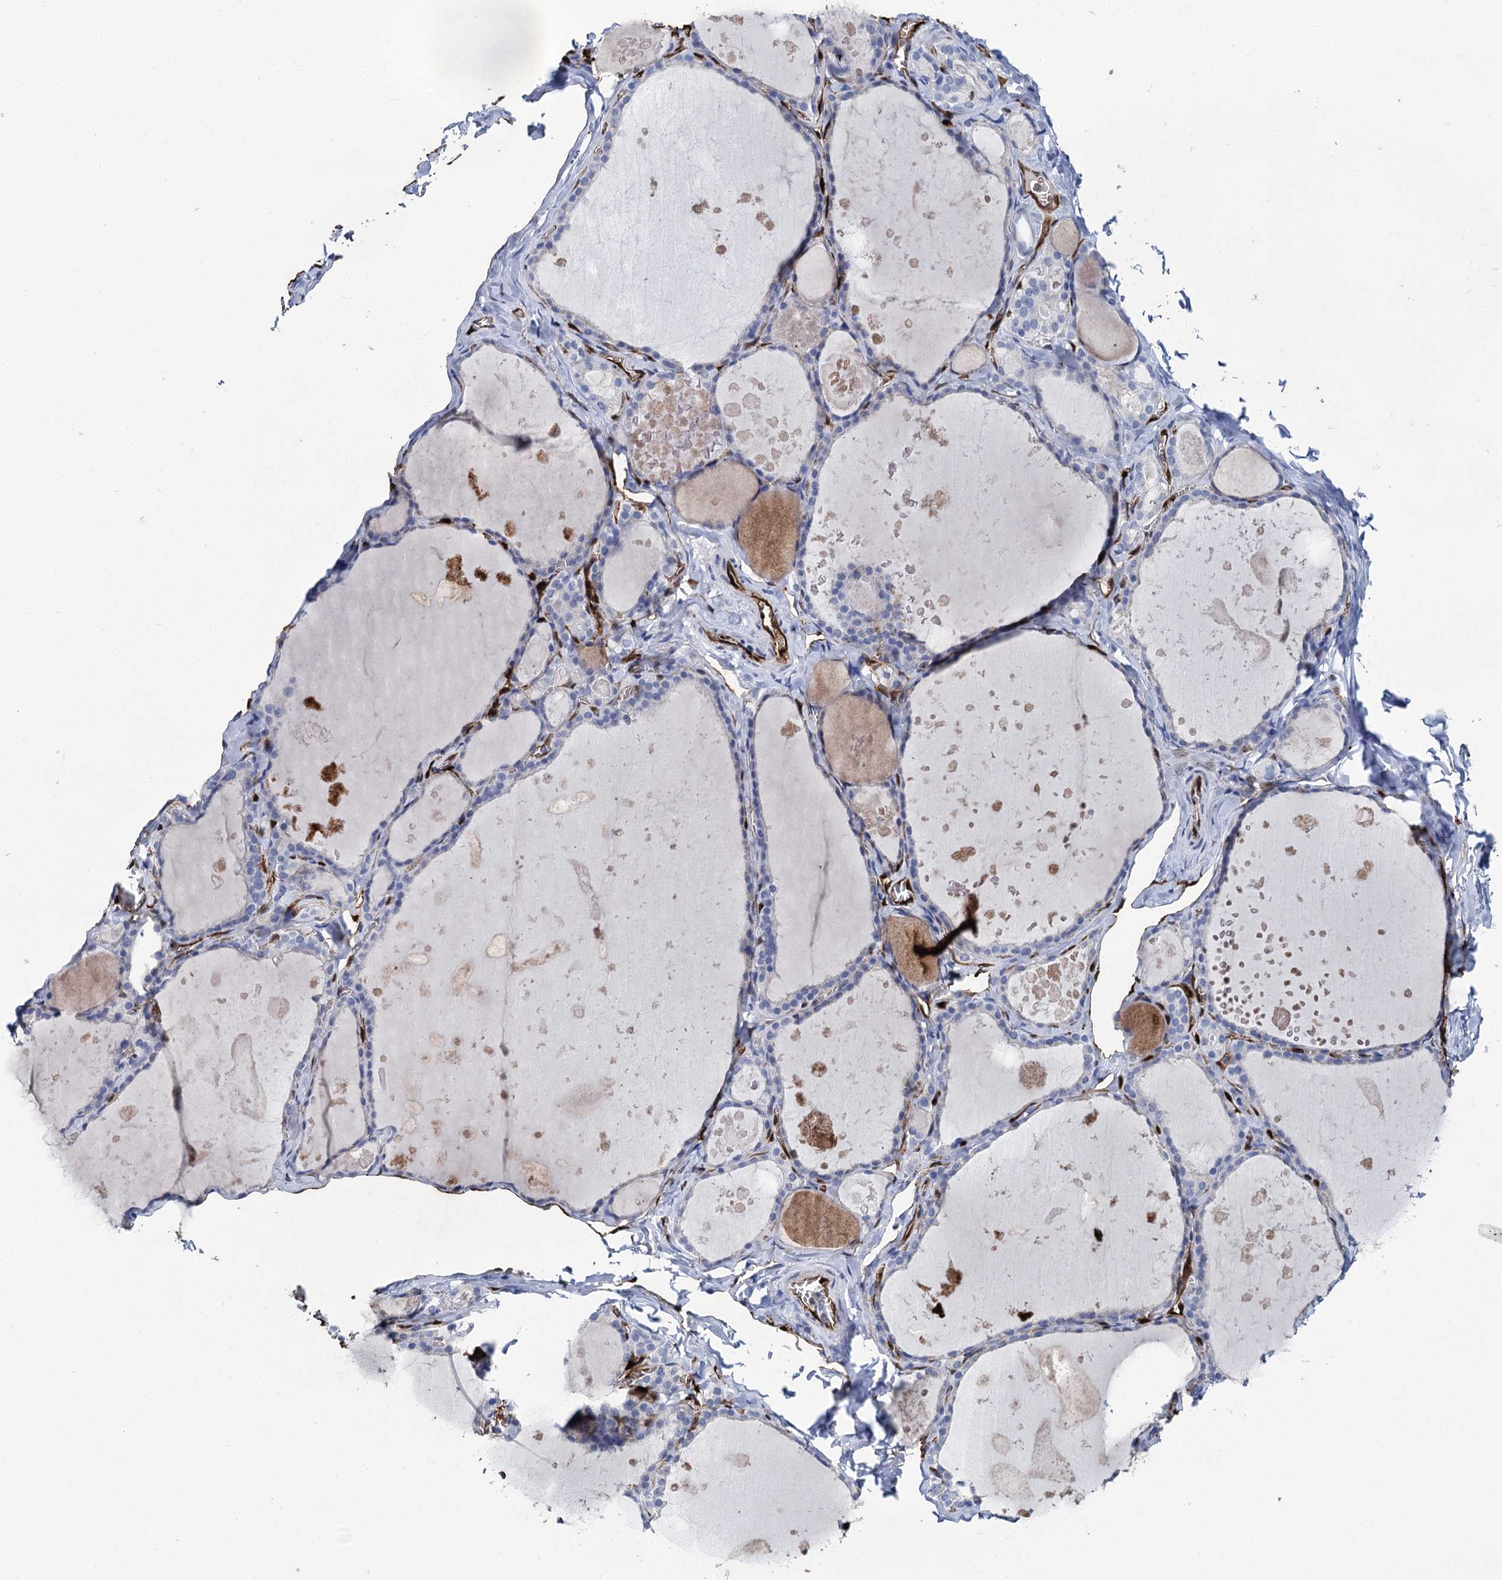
{"staining": {"intensity": "negative", "quantity": "none", "location": "none"}, "tissue": "thyroid gland", "cell_type": "Glandular cells", "image_type": "normal", "snomed": [{"axis": "morphology", "description": "Normal tissue, NOS"}, {"axis": "topography", "description": "Thyroid gland"}], "caption": "High power microscopy micrograph of an immunohistochemistry (IHC) photomicrograph of benign thyroid gland, revealing no significant positivity in glandular cells.", "gene": "FABP5", "patient": {"sex": "male", "age": 56}}